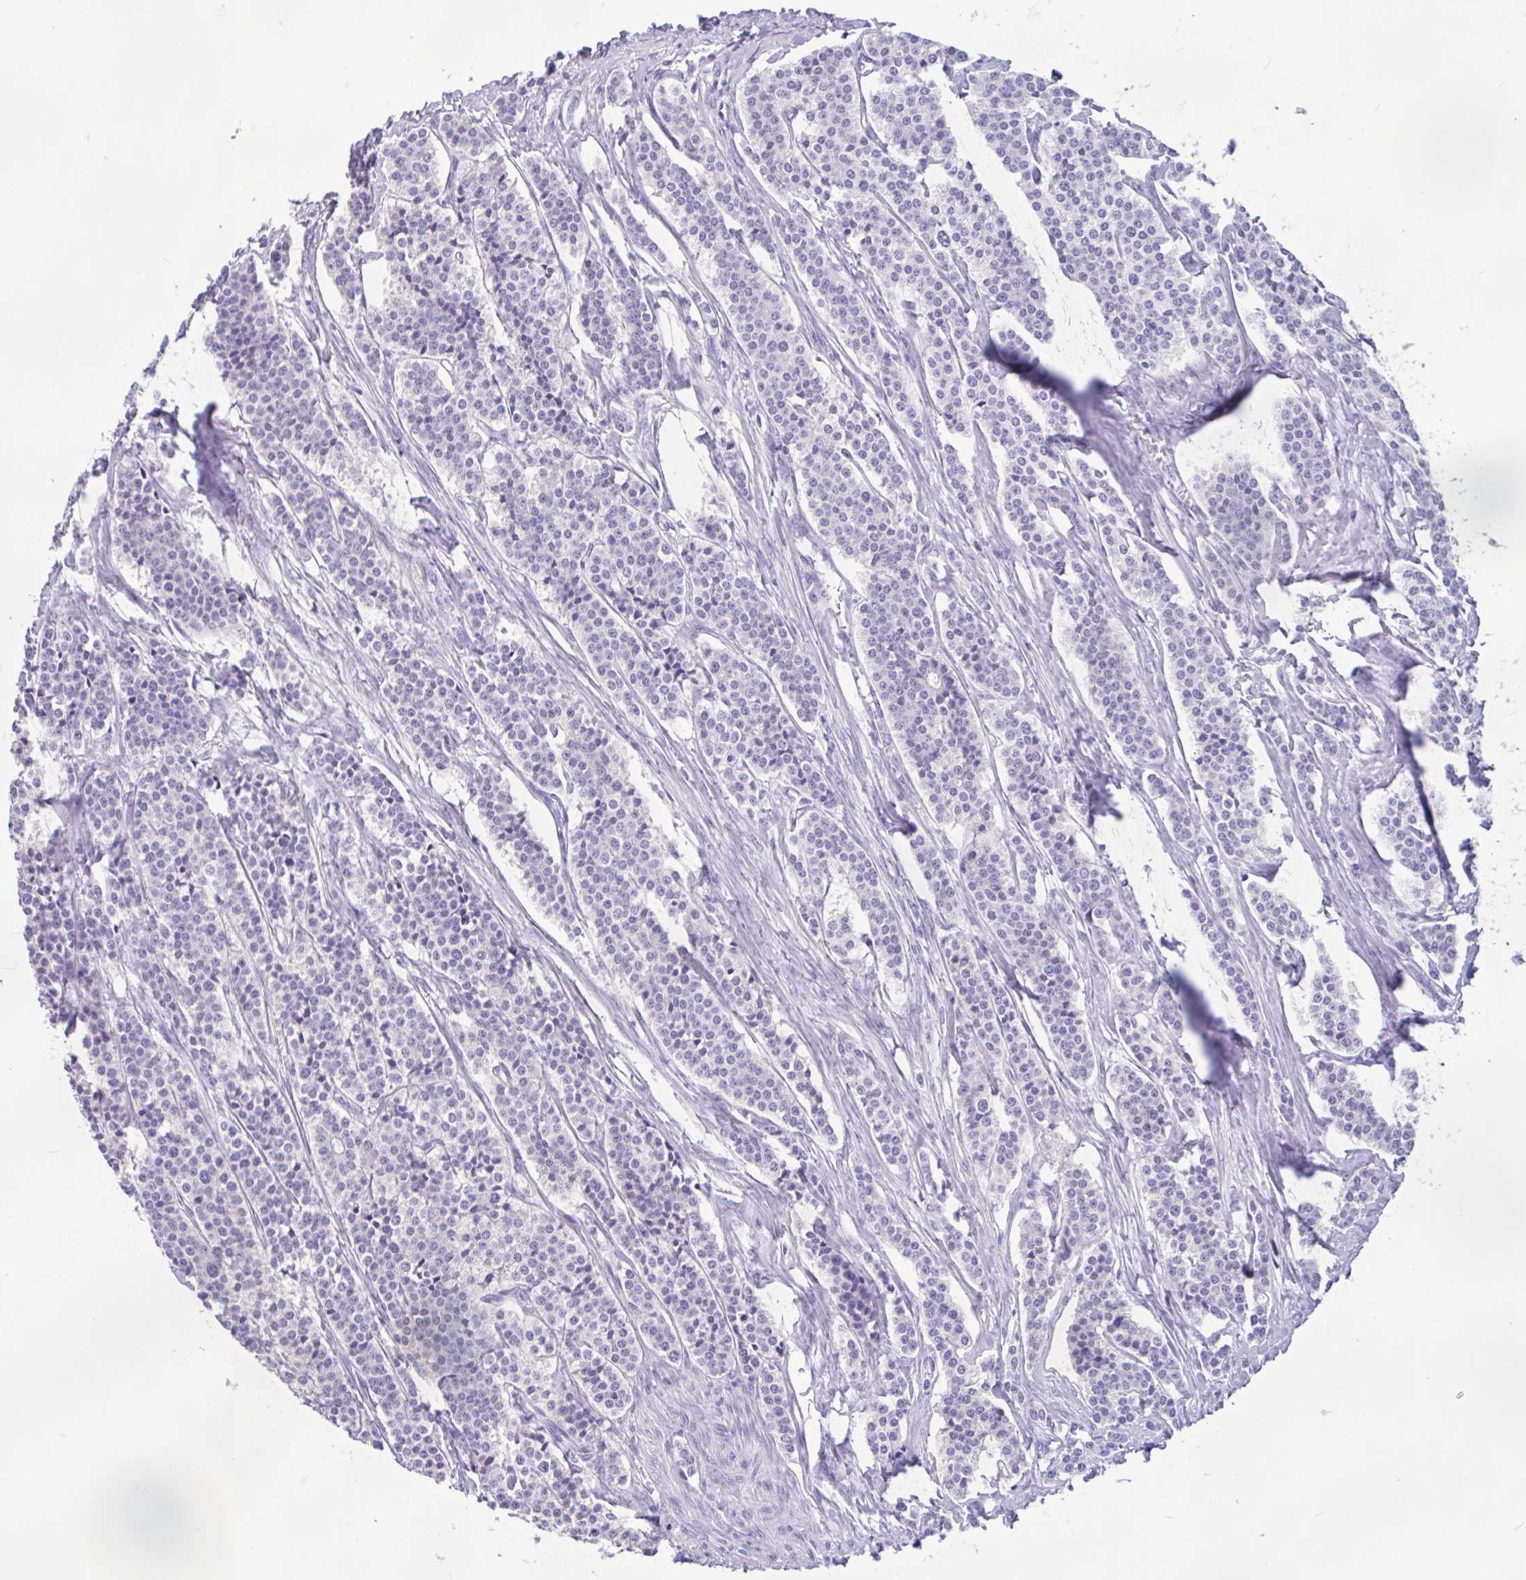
{"staining": {"intensity": "negative", "quantity": "none", "location": "none"}, "tissue": "carcinoid", "cell_type": "Tumor cells", "image_type": "cancer", "snomed": [{"axis": "morphology", "description": "Carcinoid, malignant, NOS"}, {"axis": "topography", "description": "Small intestine"}], "caption": "This micrograph is of carcinoid stained with immunohistochemistry to label a protein in brown with the nuclei are counter-stained blue. There is no positivity in tumor cells.", "gene": "ZNF319", "patient": {"sex": "male", "age": 63}}